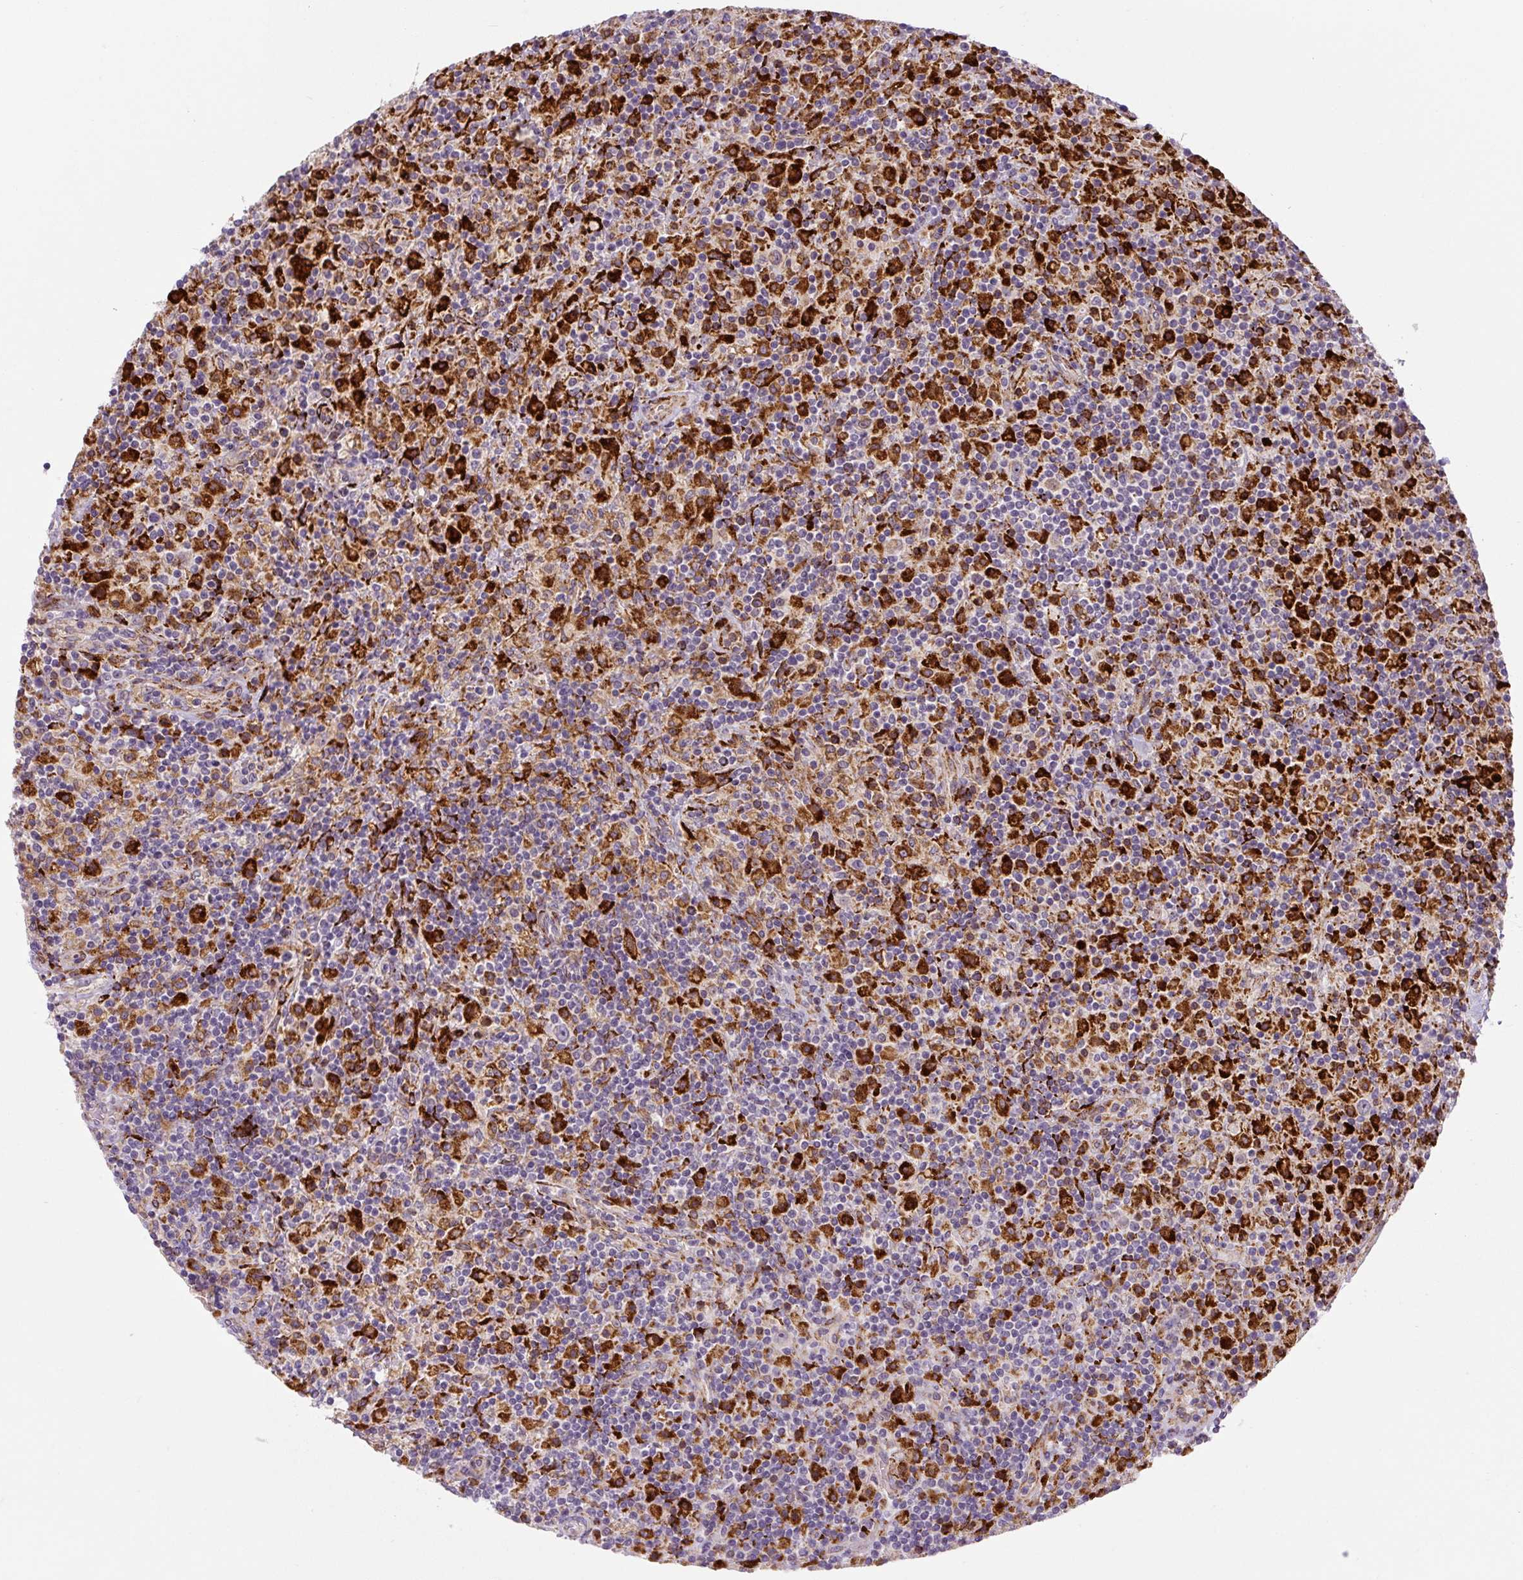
{"staining": {"intensity": "negative", "quantity": "none", "location": "none"}, "tissue": "lymphoma", "cell_type": "Tumor cells", "image_type": "cancer", "snomed": [{"axis": "morphology", "description": "Hodgkin's disease, NOS"}, {"axis": "topography", "description": "Lymph node"}], "caption": "Hodgkin's disease stained for a protein using immunohistochemistry (IHC) shows no expression tumor cells.", "gene": "DISP3", "patient": {"sex": "male", "age": 70}}